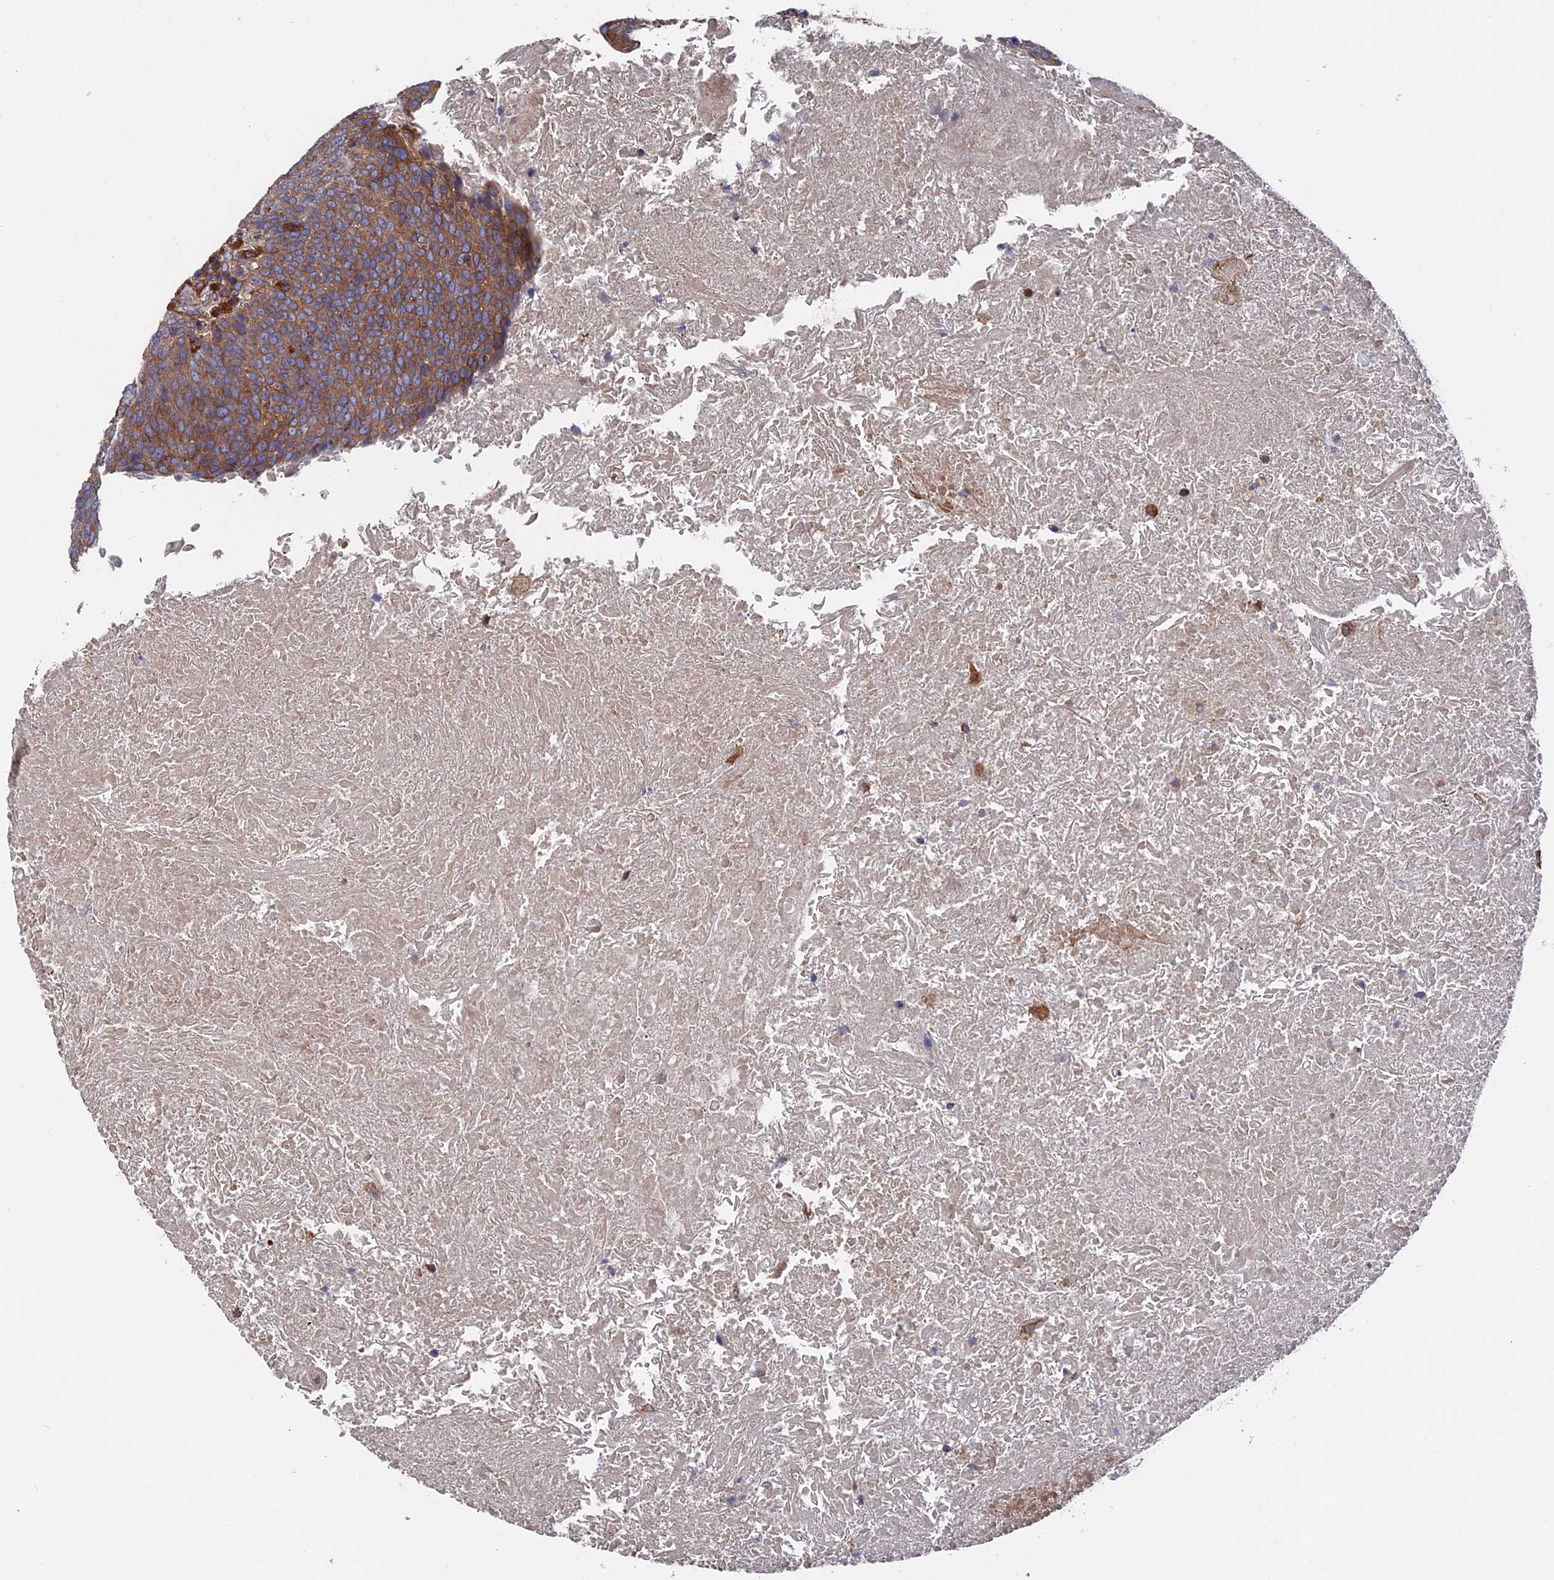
{"staining": {"intensity": "moderate", "quantity": ">75%", "location": "cytoplasmic/membranous"}, "tissue": "head and neck cancer", "cell_type": "Tumor cells", "image_type": "cancer", "snomed": [{"axis": "morphology", "description": "Squamous cell carcinoma, NOS"}, {"axis": "morphology", "description": "Squamous cell carcinoma, metastatic, NOS"}, {"axis": "topography", "description": "Lymph node"}, {"axis": "topography", "description": "Head-Neck"}], "caption": "Tumor cells reveal moderate cytoplasmic/membranous expression in approximately >75% of cells in head and neck metastatic squamous cell carcinoma.", "gene": "DNAJC3", "patient": {"sex": "male", "age": 62}}